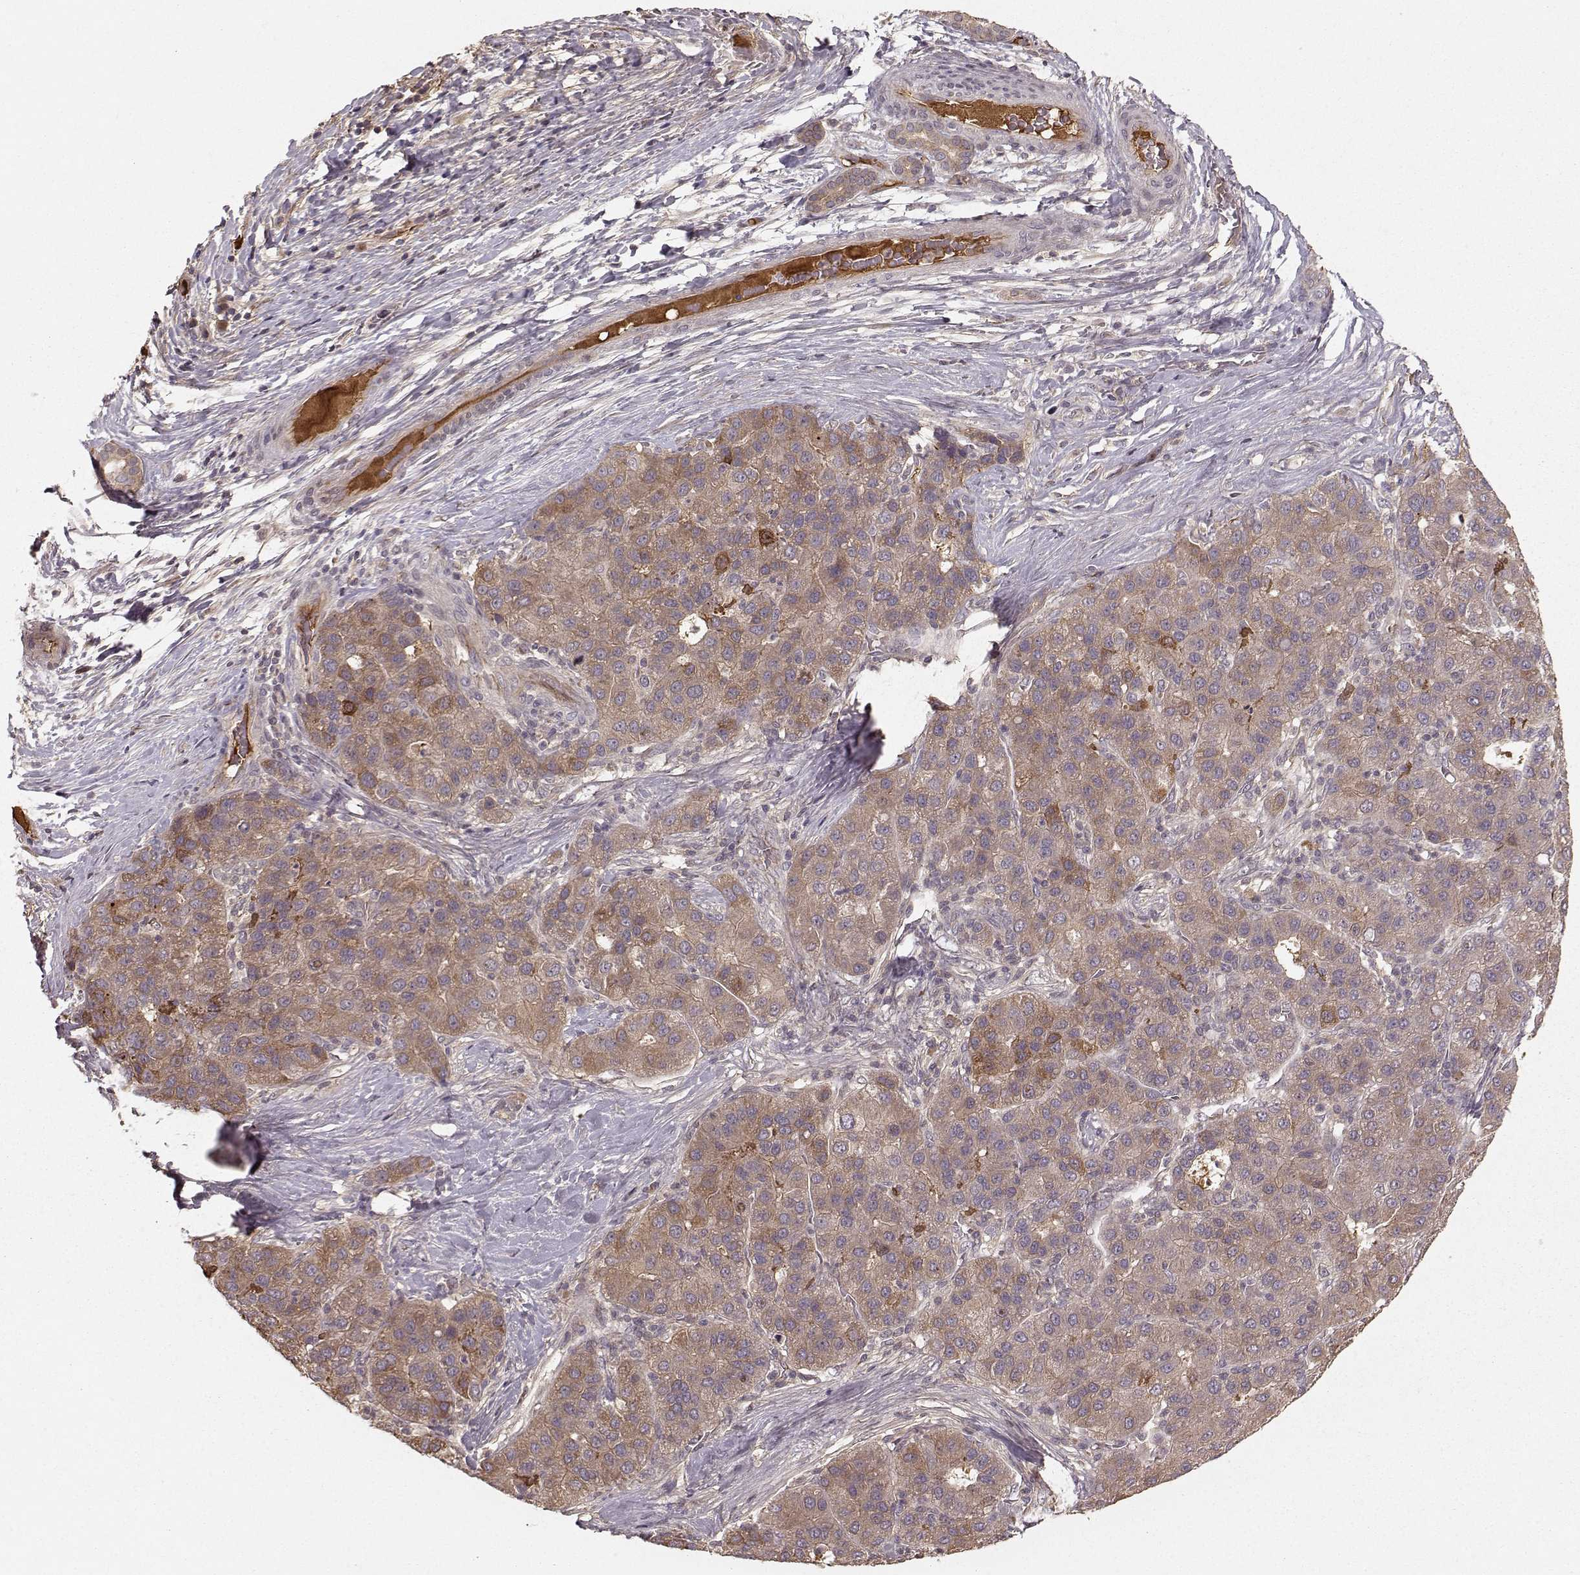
{"staining": {"intensity": "weak", "quantity": "25%-75%", "location": "cytoplasmic/membranous"}, "tissue": "liver cancer", "cell_type": "Tumor cells", "image_type": "cancer", "snomed": [{"axis": "morphology", "description": "Carcinoma, Hepatocellular, NOS"}, {"axis": "topography", "description": "Liver"}], "caption": "IHC staining of liver cancer (hepatocellular carcinoma), which demonstrates low levels of weak cytoplasmic/membranous staining in approximately 25%-75% of tumor cells indicating weak cytoplasmic/membranous protein positivity. The staining was performed using DAB (brown) for protein detection and nuclei were counterstained in hematoxylin (blue).", "gene": "WNT6", "patient": {"sex": "male", "age": 65}}